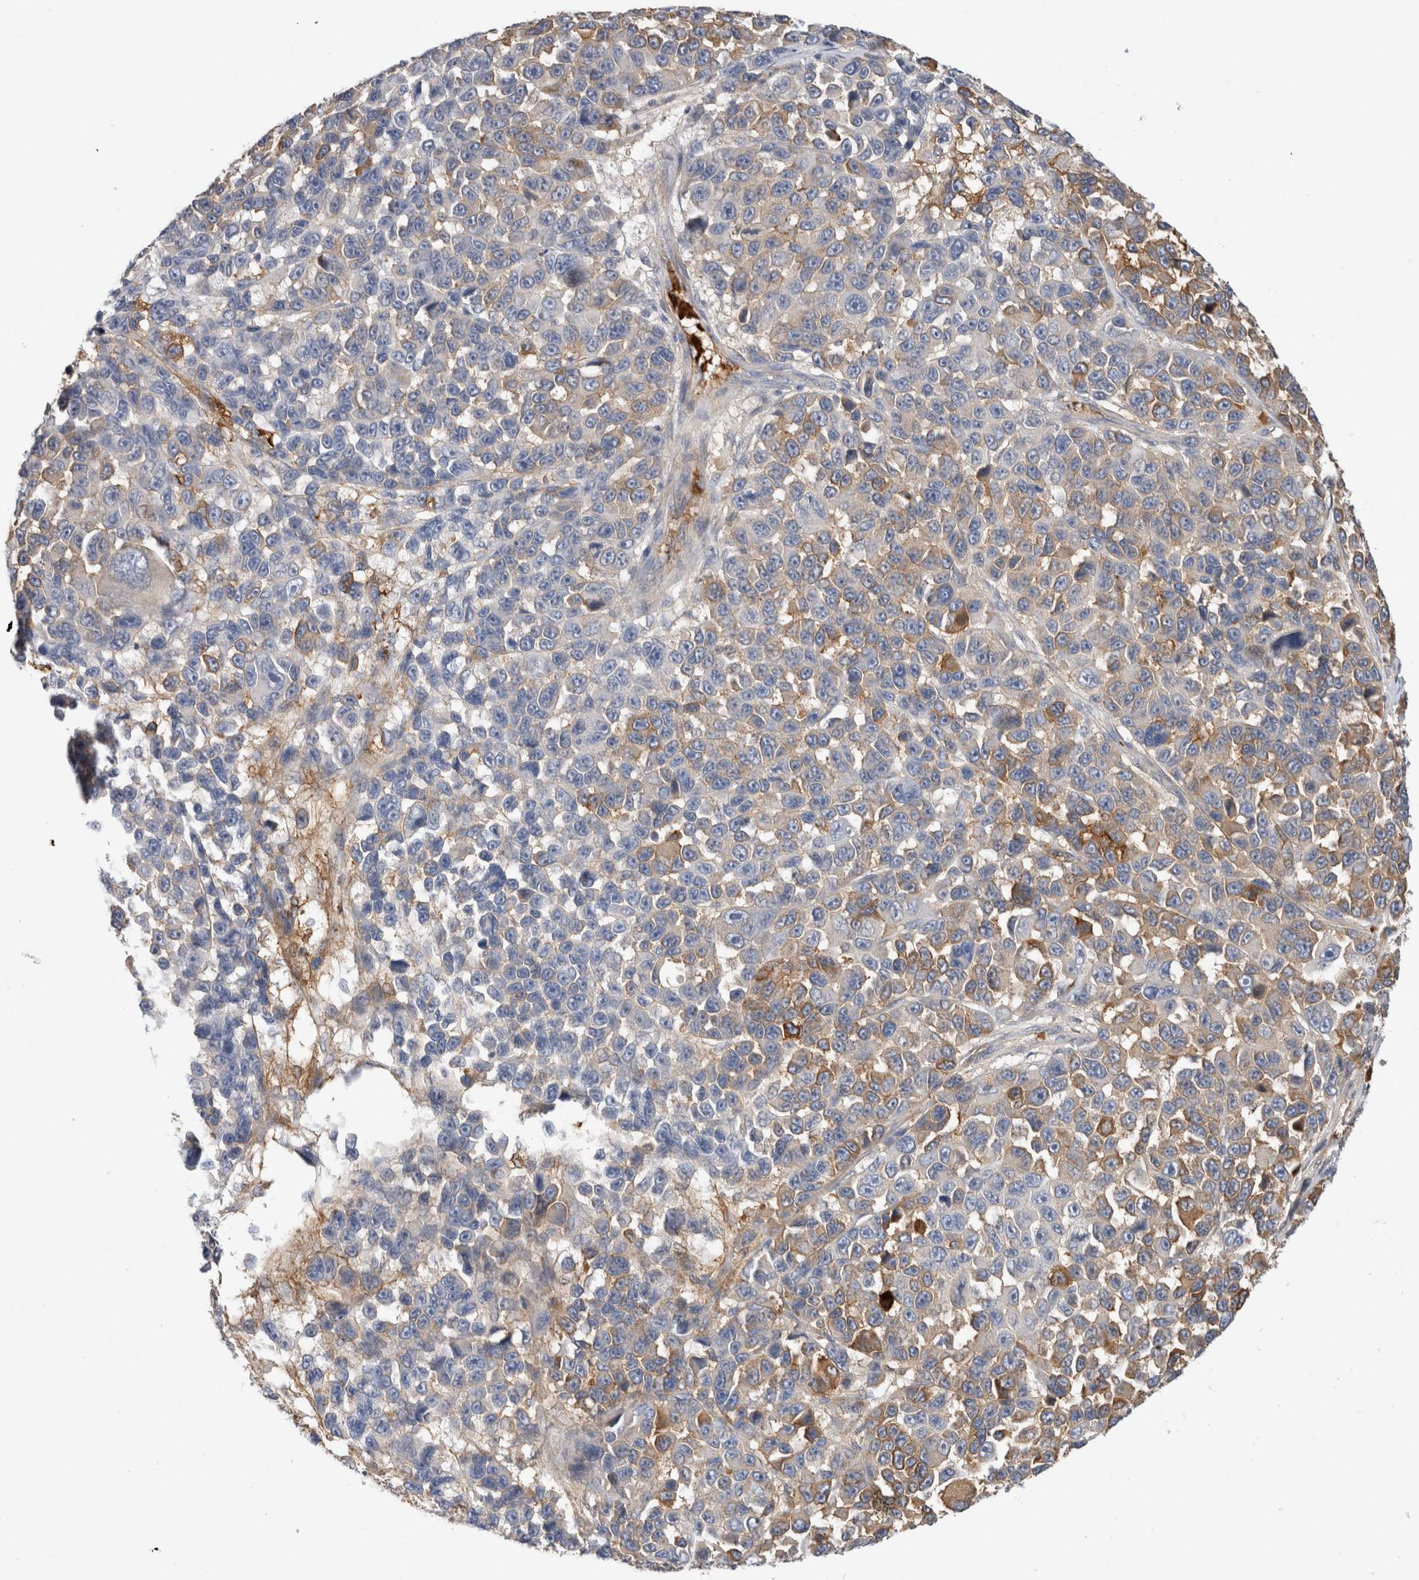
{"staining": {"intensity": "moderate", "quantity": "<25%", "location": "cytoplasmic/membranous"}, "tissue": "melanoma", "cell_type": "Tumor cells", "image_type": "cancer", "snomed": [{"axis": "morphology", "description": "Malignant melanoma, NOS"}, {"axis": "topography", "description": "Skin"}], "caption": "Approximately <25% of tumor cells in human malignant melanoma demonstrate moderate cytoplasmic/membranous protein positivity as visualized by brown immunohistochemical staining.", "gene": "BCAN", "patient": {"sex": "male", "age": 53}}